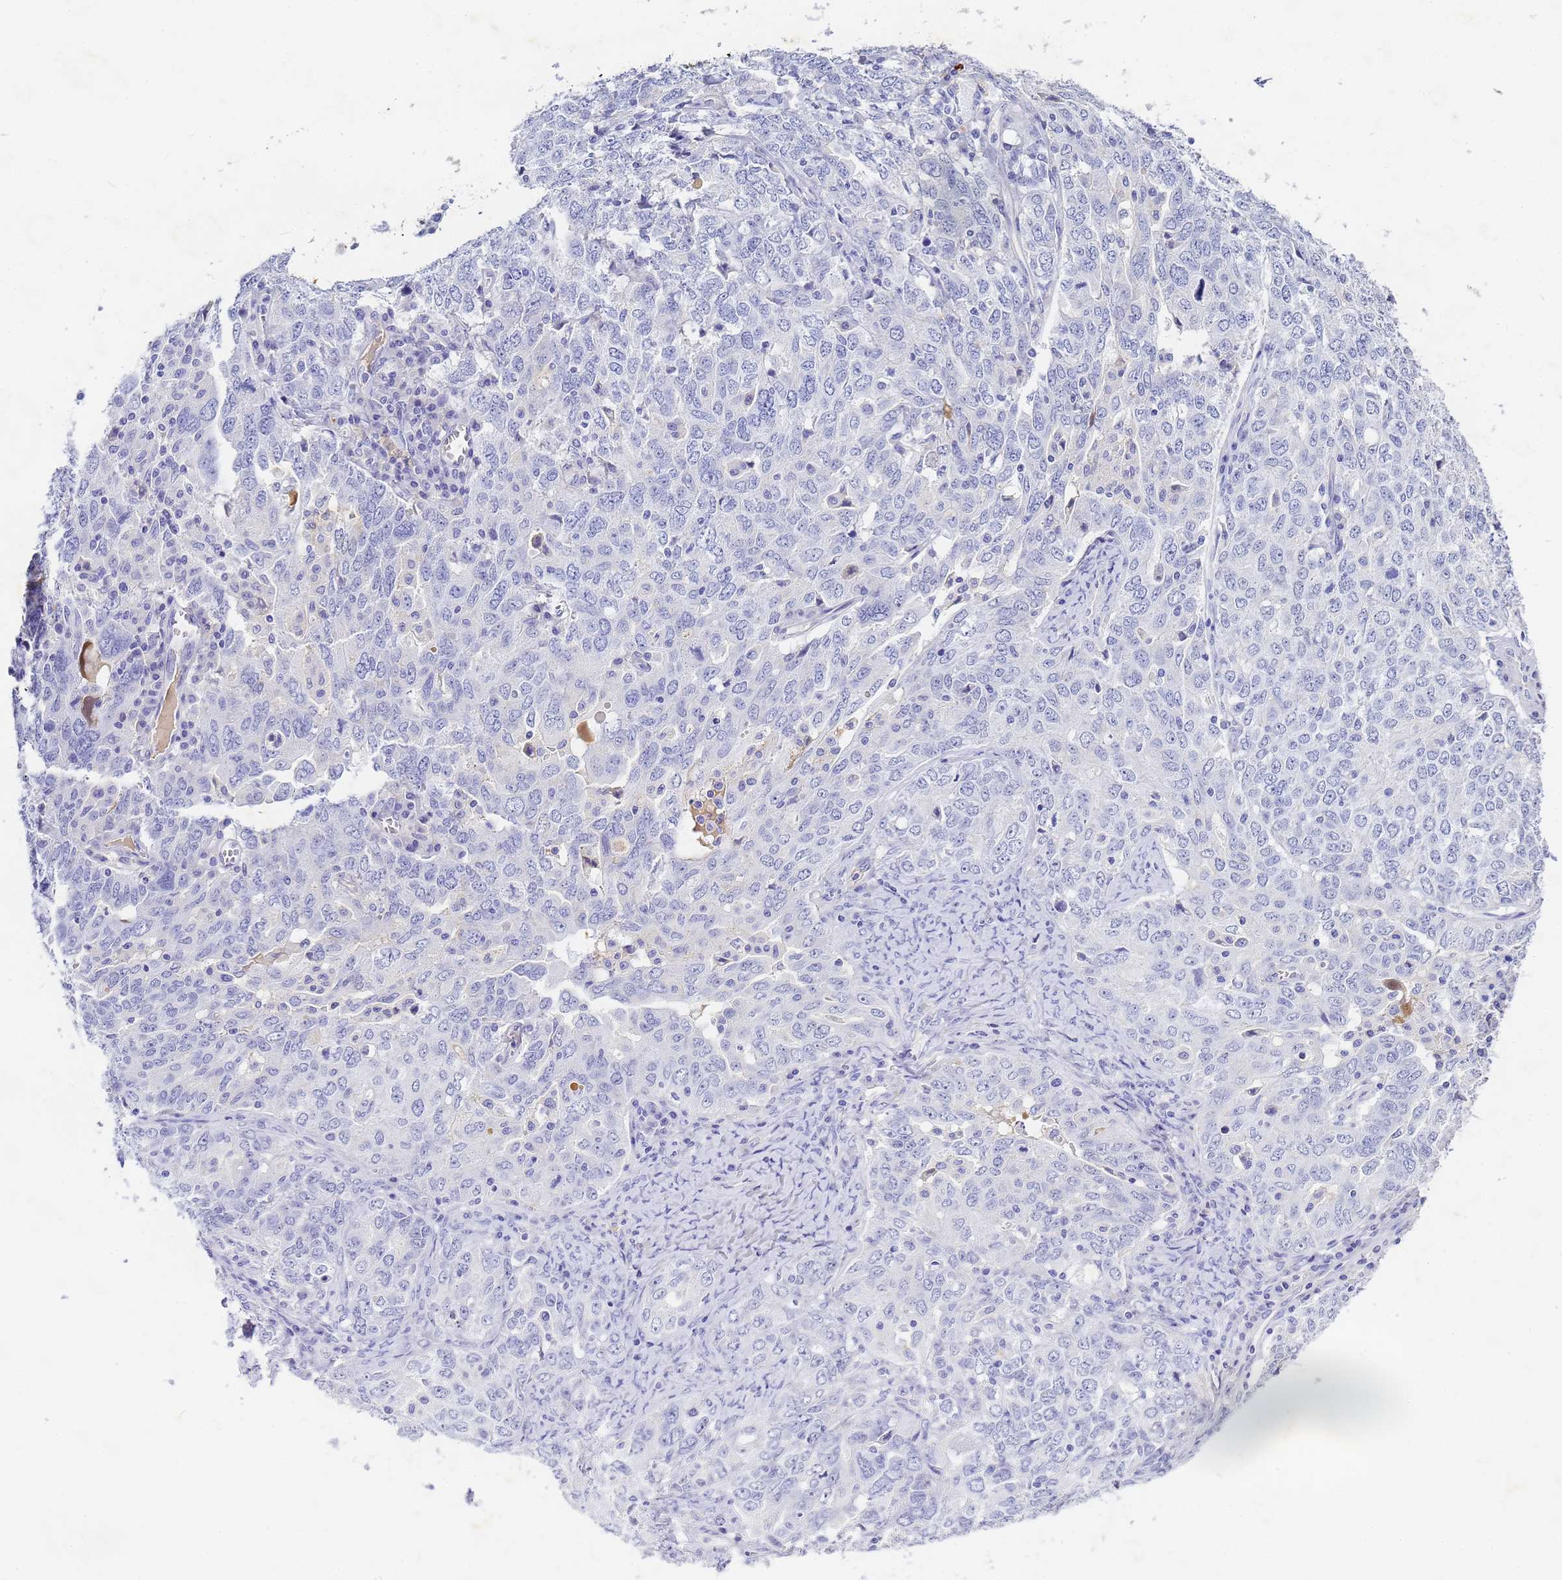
{"staining": {"intensity": "negative", "quantity": "none", "location": "none"}, "tissue": "ovarian cancer", "cell_type": "Tumor cells", "image_type": "cancer", "snomed": [{"axis": "morphology", "description": "Carcinoma, endometroid"}, {"axis": "topography", "description": "Ovary"}], "caption": "Tumor cells are negative for protein expression in human ovarian cancer (endometroid carcinoma).", "gene": "CFHR2", "patient": {"sex": "female", "age": 62}}